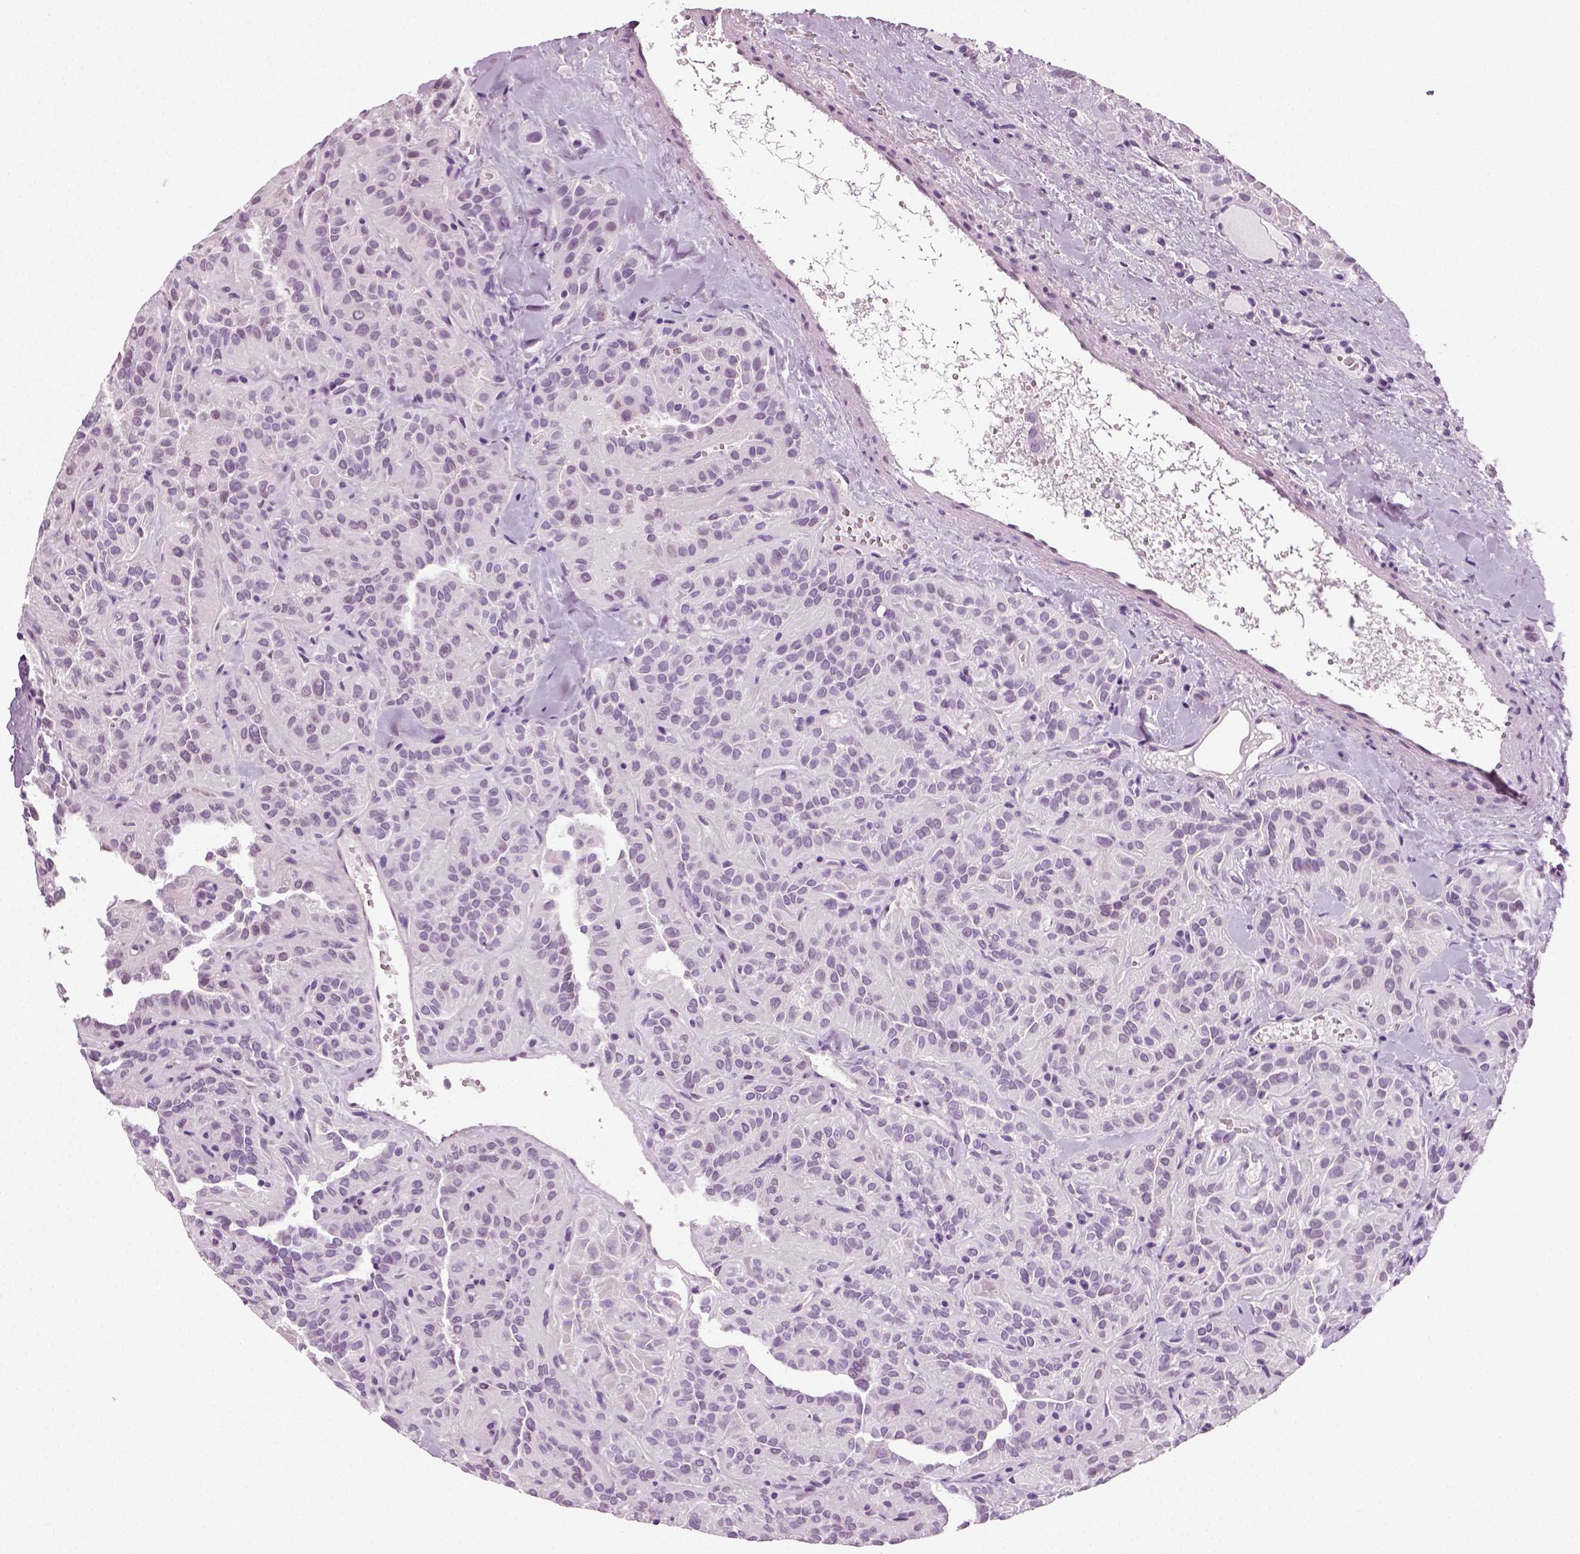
{"staining": {"intensity": "negative", "quantity": "none", "location": "none"}, "tissue": "thyroid cancer", "cell_type": "Tumor cells", "image_type": "cancer", "snomed": [{"axis": "morphology", "description": "Papillary adenocarcinoma, NOS"}, {"axis": "topography", "description": "Thyroid gland"}], "caption": "Protein analysis of thyroid cancer reveals no significant positivity in tumor cells.", "gene": "SPATA31E1", "patient": {"sex": "female", "age": 45}}